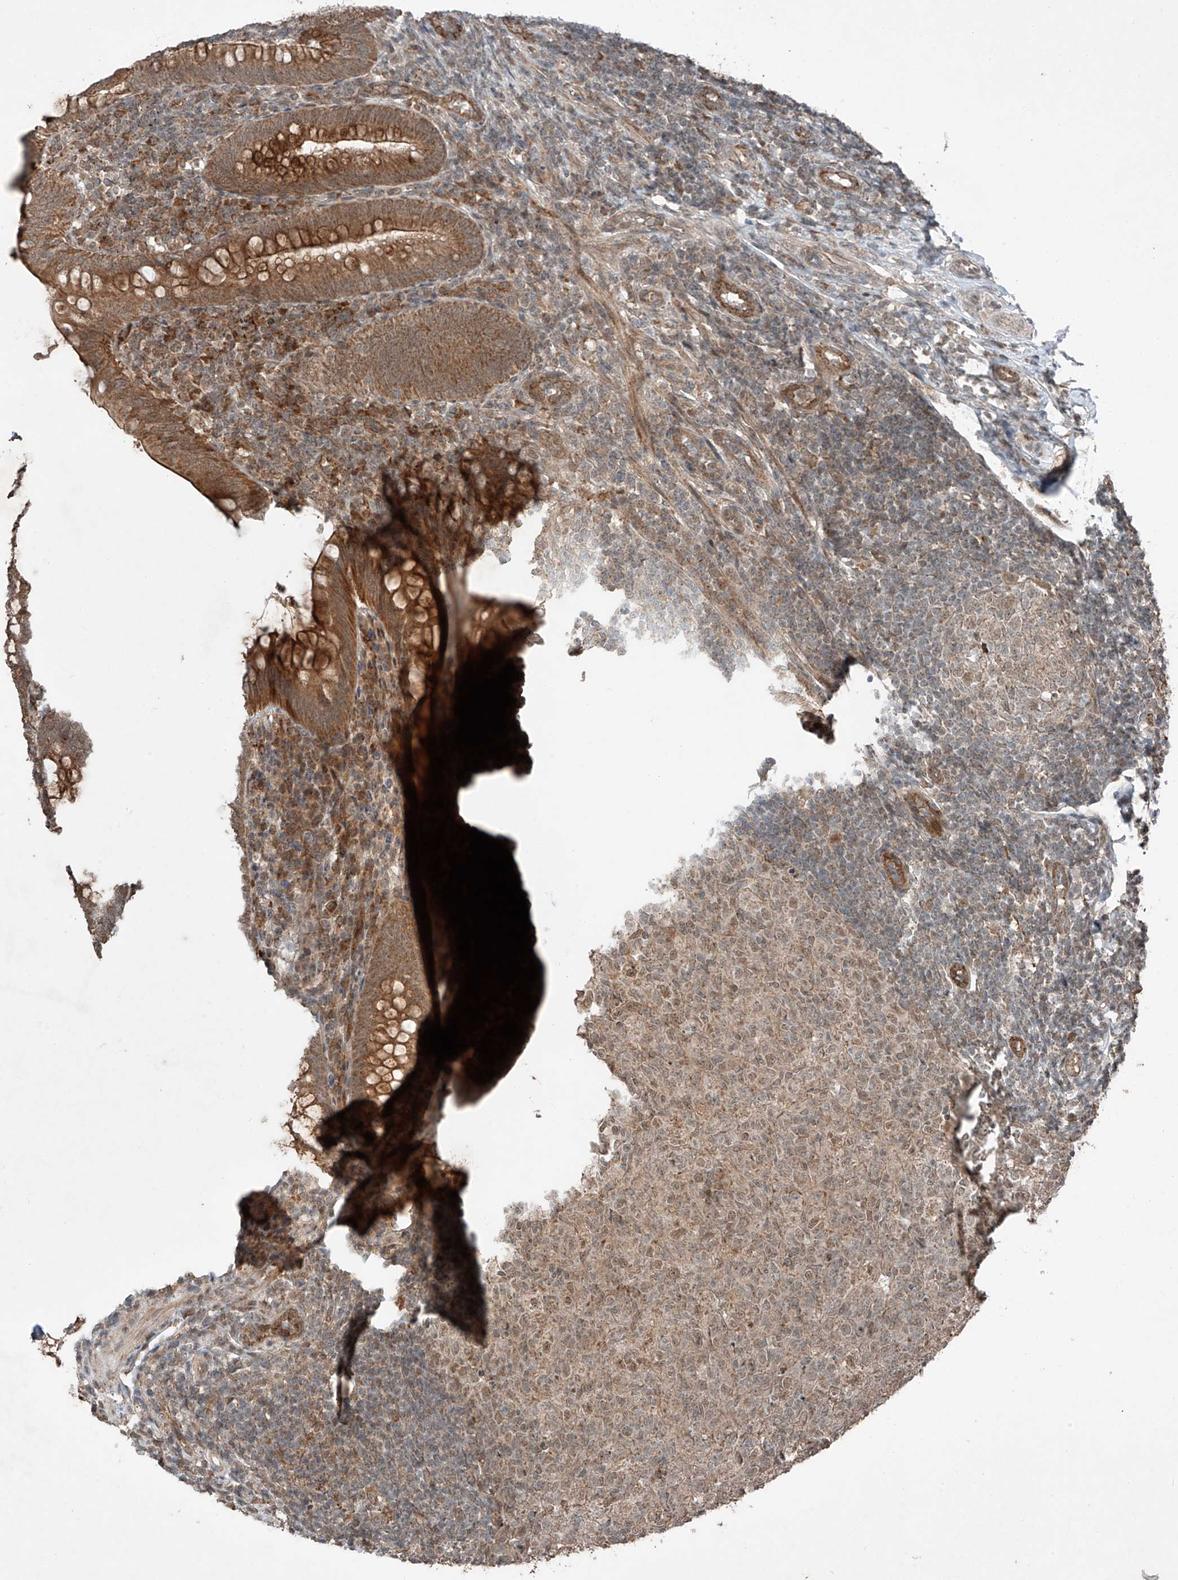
{"staining": {"intensity": "strong", "quantity": ">75%", "location": "cytoplasmic/membranous"}, "tissue": "appendix", "cell_type": "Glandular cells", "image_type": "normal", "snomed": [{"axis": "morphology", "description": "Normal tissue, NOS"}, {"axis": "topography", "description": "Appendix"}], "caption": "Strong cytoplasmic/membranous expression for a protein is seen in about >75% of glandular cells of unremarkable appendix using IHC.", "gene": "ZNF620", "patient": {"sex": "male", "age": 14}}